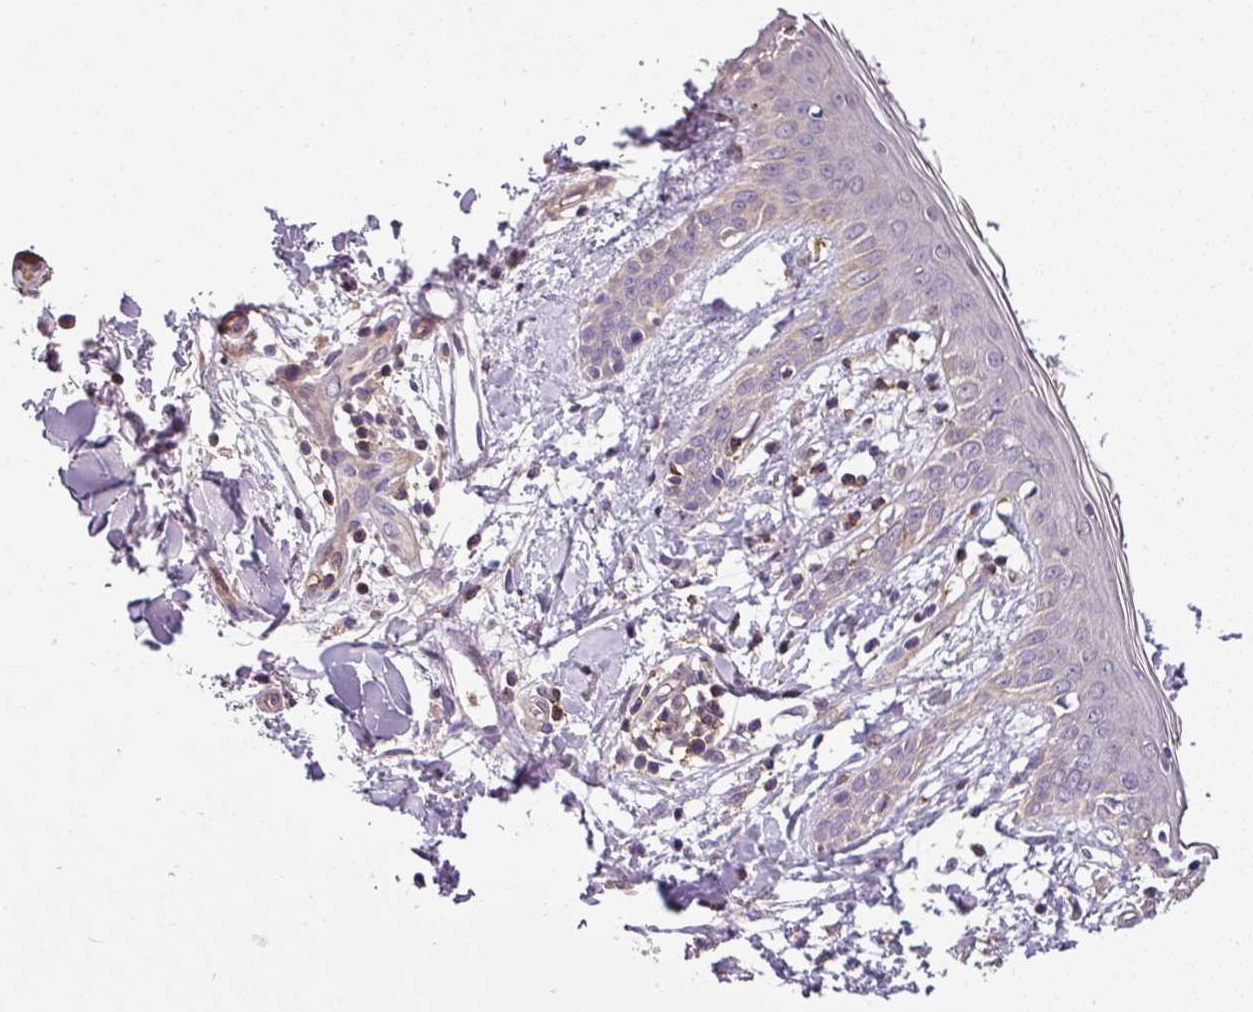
{"staining": {"intensity": "moderate", "quantity": "25%-75%", "location": "cytoplasmic/membranous"}, "tissue": "skin", "cell_type": "Fibroblasts", "image_type": "normal", "snomed": [{"axis": "morphology", "description": "Normal tissue, NOS"}, {"axis": "topography", "description": "Skin"}], "caption": "Brown immunohistochemical staining in unremarkable human skin shows moderate cytoplasmic/membranous staining in about 25%-75% of fibroblasts. (DAB (3,3'-diaminobenzidine) IHC with brightfield microscopy, high magnification).", "gene": "CASS4", "patient": {"sex": "female", "age": 34}}